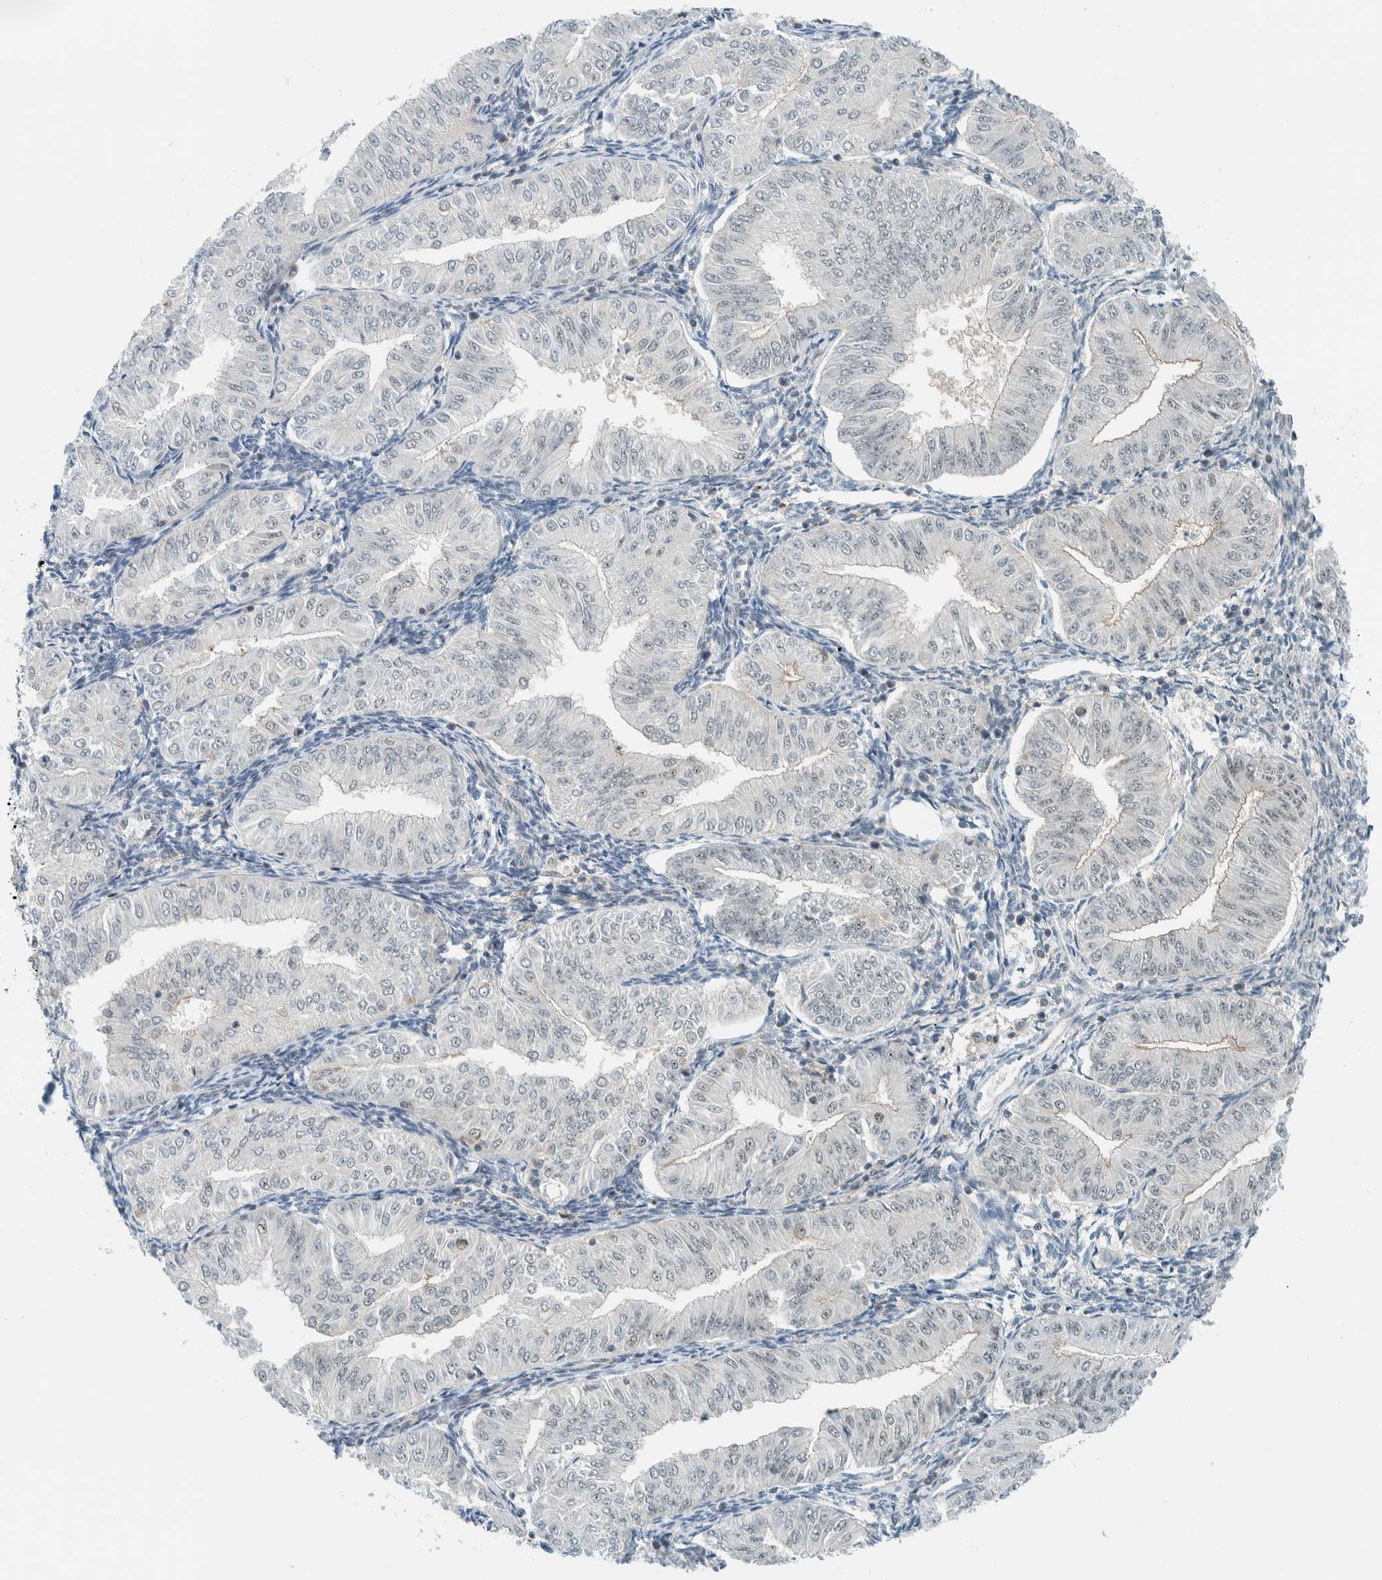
{"staining": {"intensity": "weak", "quantity": "<25%", "location": "nuclear"}, "tissue": "endometrial cancer", "cell_type": "Tumor cells", "image_type": "cancer", "snomed": [{"axis": "morphology", "description": "Normal tissue, NOS"}, {"axis": "morphology", "description": "Adenocarcinoma, NOS"}, {"axis": "topography", "description": "Endometrium"}], "caption": "This is a photomicrograph of immunohistochemistry (IHC) staining of endometrial cancer, which shows no expression in tumor cells.", "gene": "CYSRT1", "patient": {"sex": "female", "age": 53}}